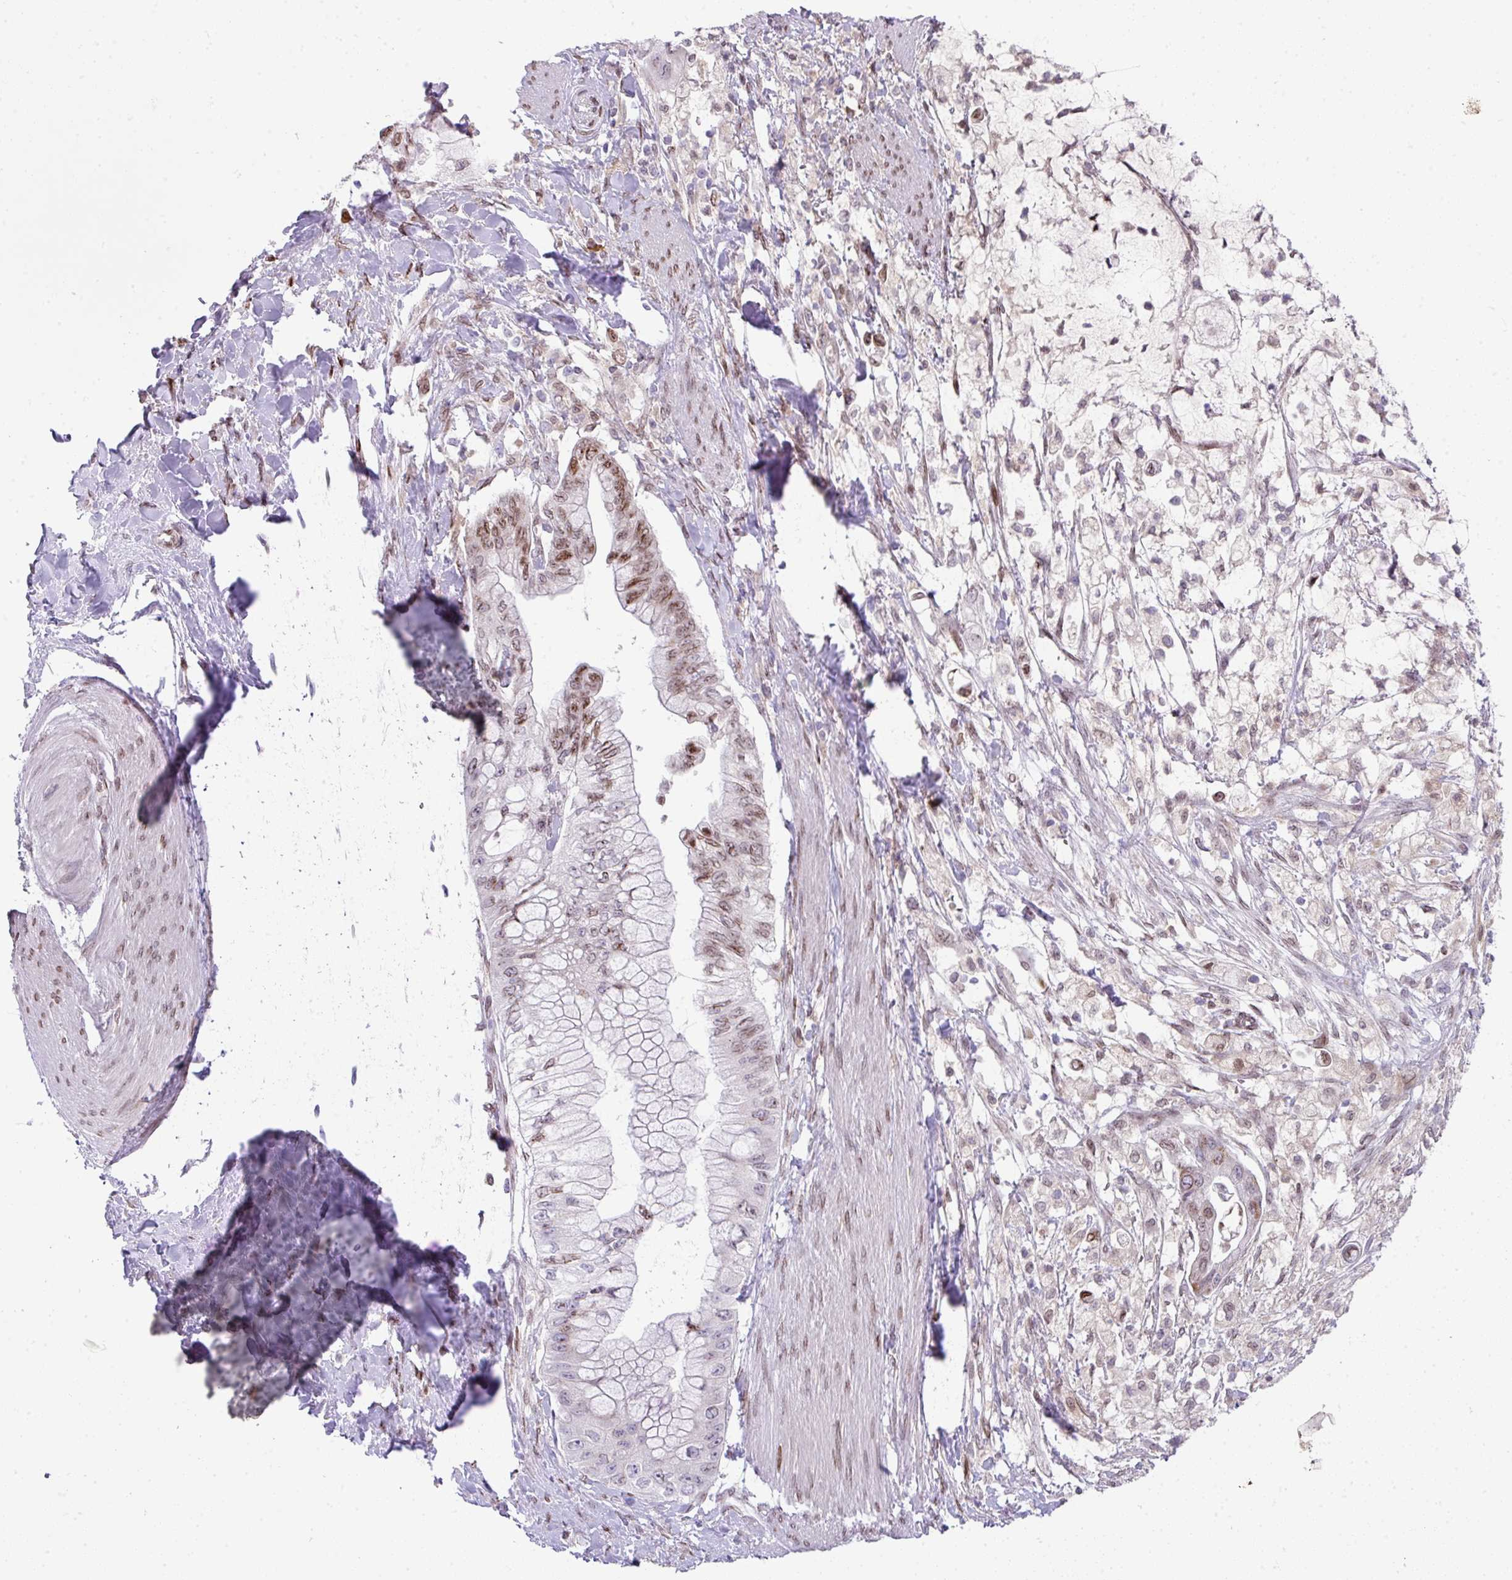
{"staining": {"intensity": "moderate", "quantity": "25%-75%", "location": "nuclear"}, "tissue": "pancreatic cancer", "cell_type": "Tumor cells", "image_type": "cancer", "snomed": [{"axis": "morphology", "description": "Adenocarcinoma, NOS"}, {"axis": "topography", "description": "Pancreas"}], "caption": "High-magnification brightfield microscopy of pancreatic cancer (adenocarcinoma) stained with DAB (brown) and counterstained with hematoxylin (blue). tumor cells exhibit moderate nuclear expression is identified in about25%-75% of cells.", "gene": "PLK1", "patient": {"sex": "male", "age": 48}}